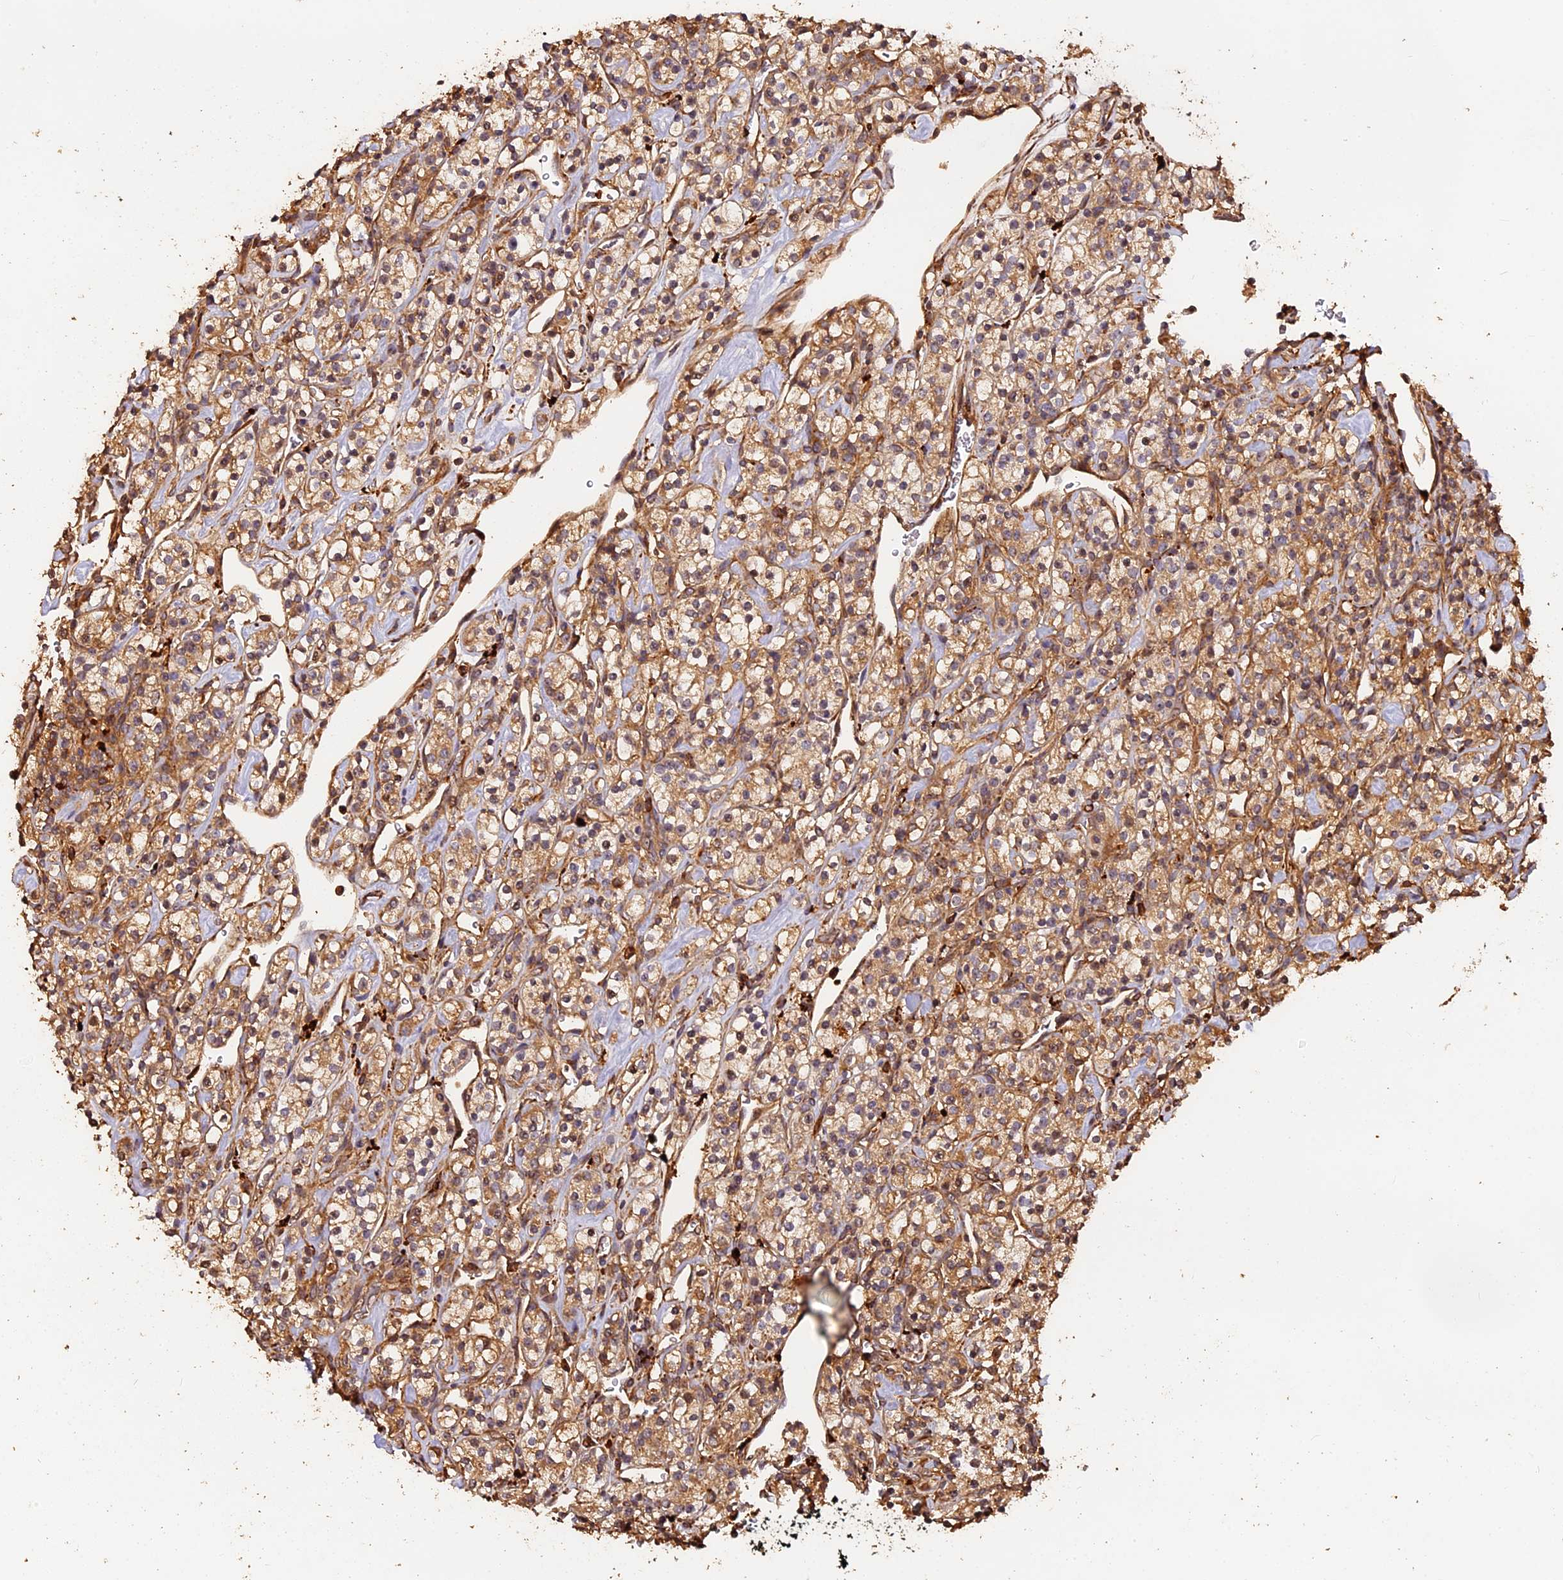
{"staining": {"intensity": "moderate", "quantity": ">75%", "location": "cytoplasmic/membranous"}, "tissue": "renal cancer", "cell_type": "Tumor cells", "image_type": "cancer", "snomed": [{"axis": "morphology", "description": "Adenocarcinoma, NOS"}, {"axis": "topography", "description": "Kidney"}], "caption": "Immunohistochemistry (IHC) (DAB (3,3'-diaminobenzidine)) staining of renal cancer (adenocarcinoma) exhibits moderate cytoplasmic/membranous protein positivity in about >75% of tumor cells.", "gene": "MMP15", "patient": {"sex": "male", "age": 77}}